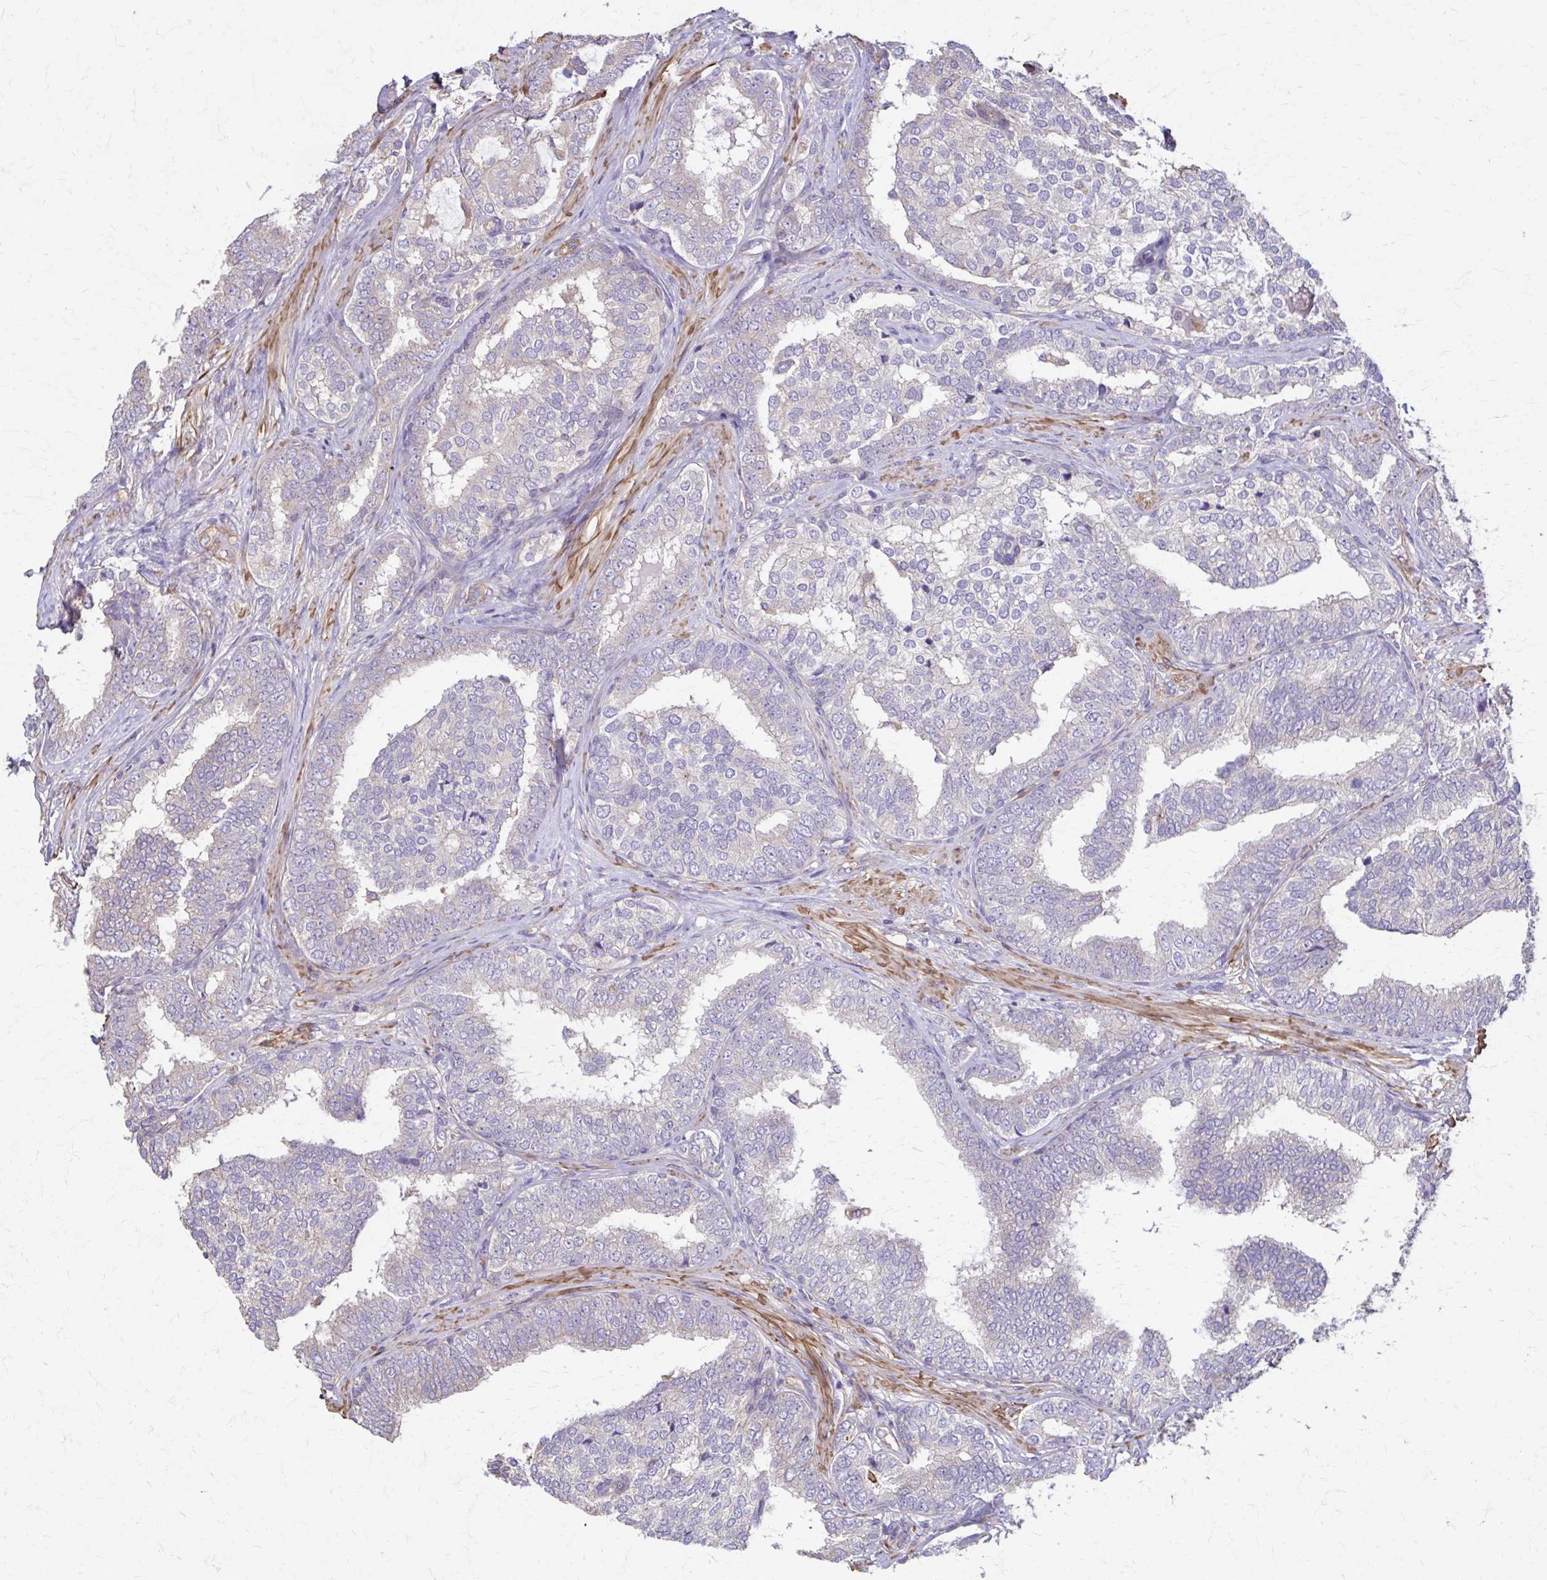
{"staining": {"intensity": "negative", "quantity": "none", "location": "none"}, "tissue": "prostate cancer", "cell_type": "Tumor cells", "image_type": "cancer", "snomed": [{"axis": "morphology", "description": "Adenocarcinoma, High grade"}, {"axis": "topography", "description": "Prostate"}], "caption": "This is an IHC micrograph of high-grade adenocarcinoma (prostate). There is no expression in tumor cells.", "gene": "DSP", "patient": {"sex": "male", "age": 72}}